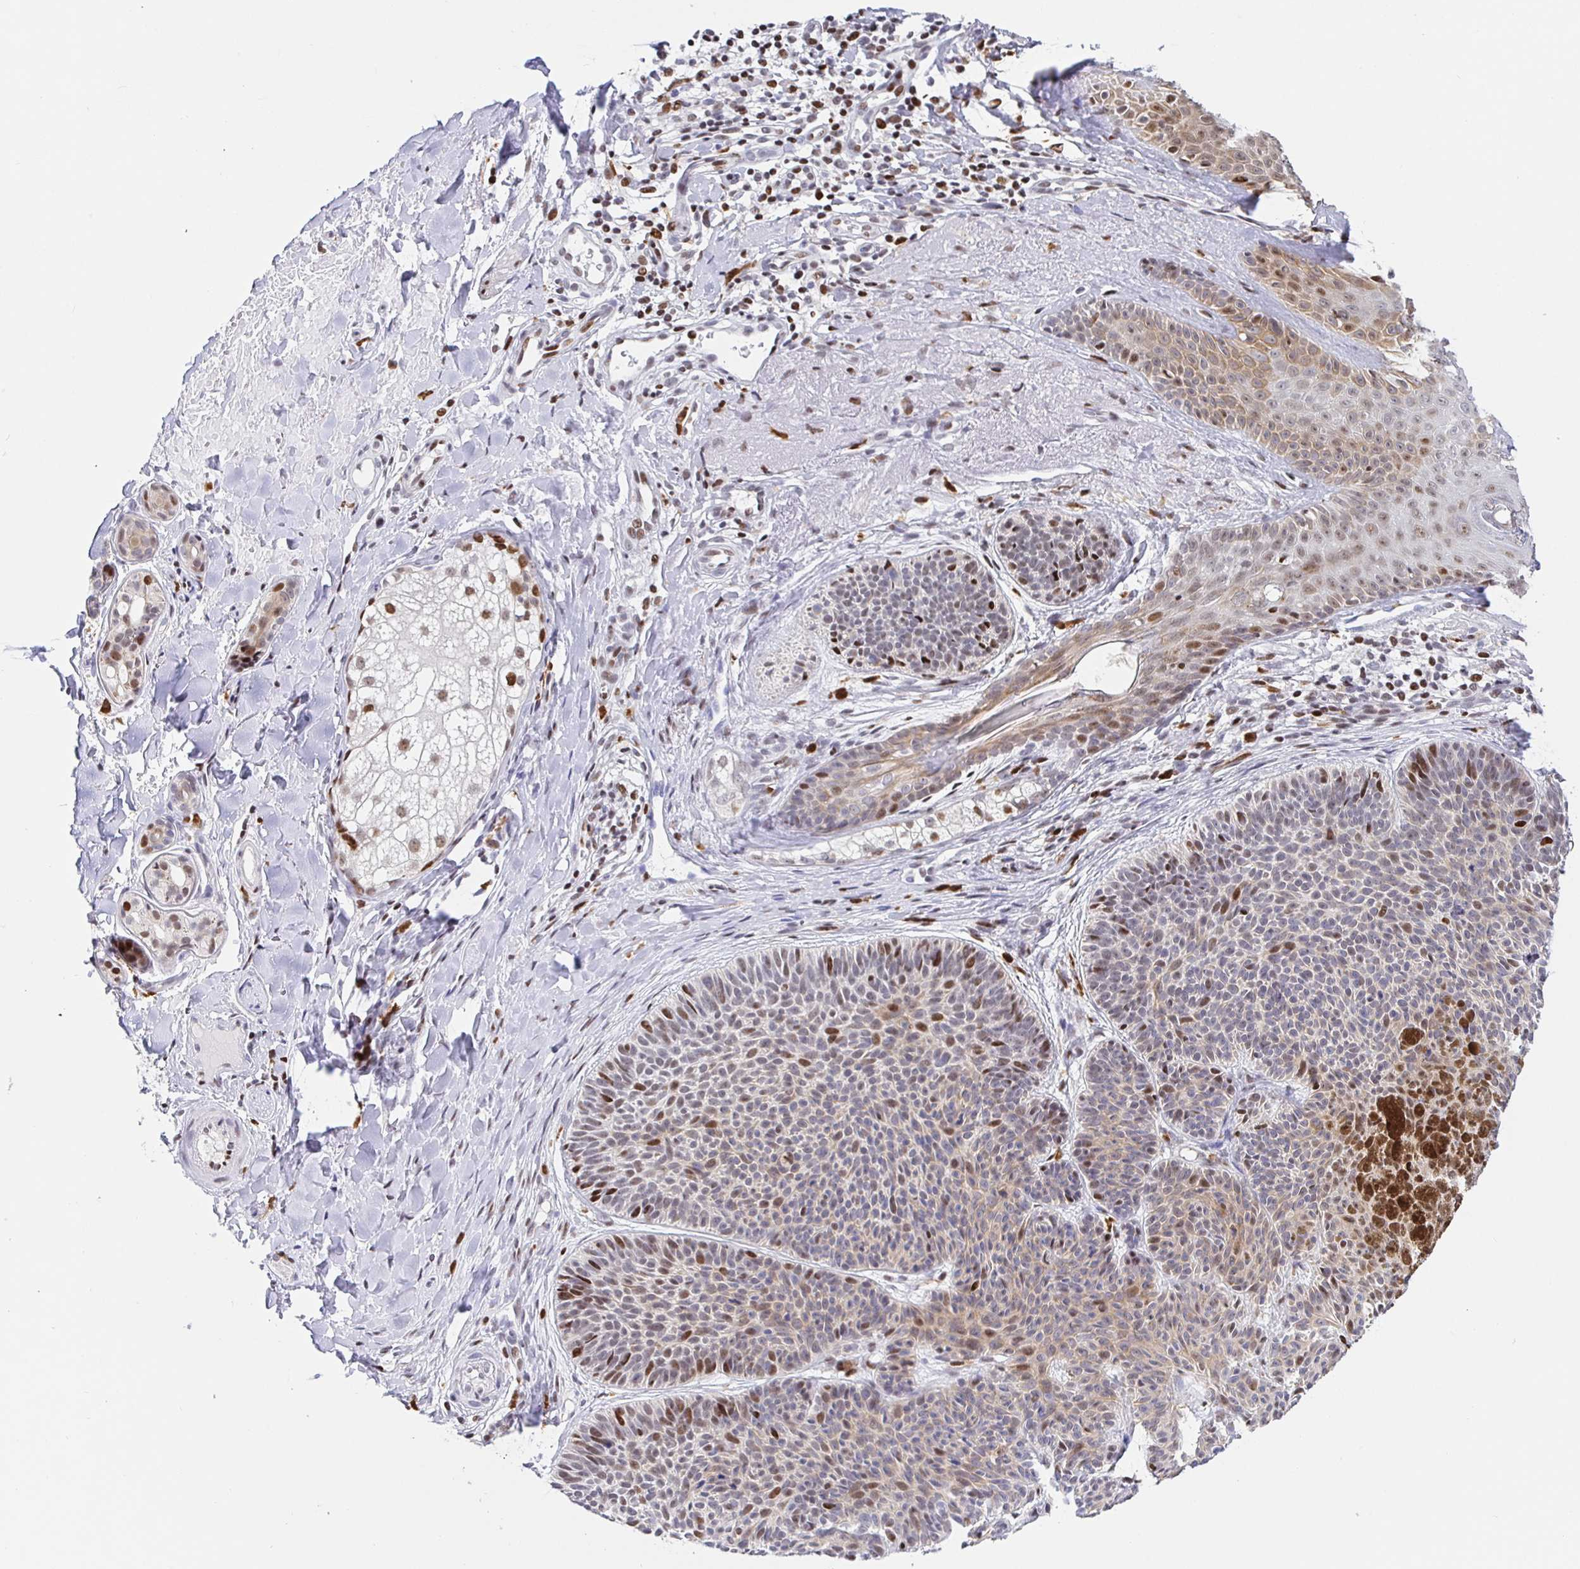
{"staining": {"intensity": "strong", "quantity": "<25%", "location": "nuclear"}, "tissue": "skin cancer", "cell_type": "Tumor cells", "image_type": "cancer", "snomed": [{"axis": "morphology", "description": "Basal cell carcinoma"}, {"axis": "topography", "description": "Skin"}], "caption": "Human skin cancer (basal cell carcinoma) stained for a protein (brown) displays strong nuclear positive expression in approximately <25% of tumor cells.", "gene": "SETD5", "patient": {"sex": "male", "age": 82}}